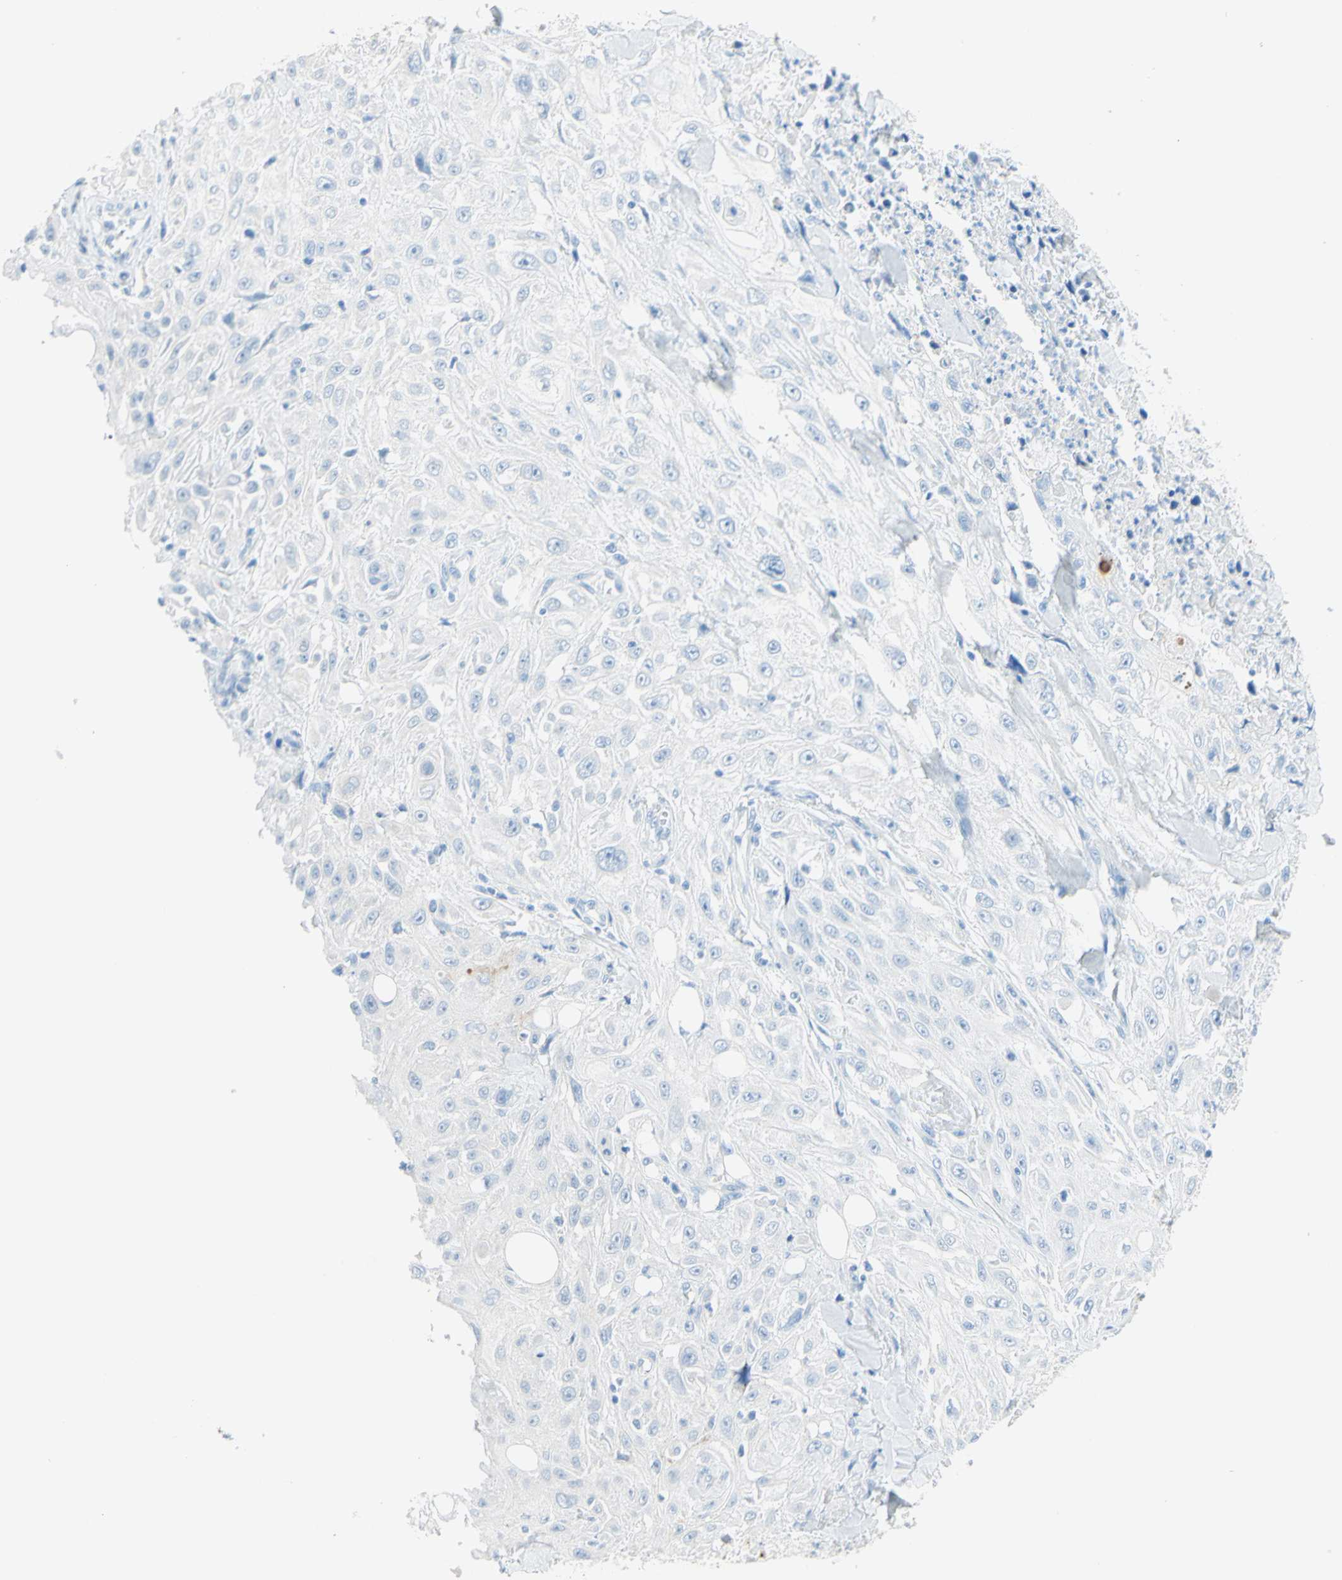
{"staining": {"intensity": "negative", "quantity": "none", "location": "none"}, "tissue": "skin cancer", "cell_type": "Tumor cells", "image_type": "cancer", "snomed": [{"axis": "morphology", "description": "Squamous cell carcinoma, NOS"}, {"axis": "morphology", "description": "Squamous cell carcinoma, metastatic, NOS"}, {"axis": "topography", "description": "Skin"}, {"axis": "topography", "description": "Lymph node"}], "caption": "IHC histopathology image of skin cancer stained for a protein (brown), which reveals no positivity in tumor cells.", "gene": "IL6ST", "patient": {"sex": "male", "age": 75}}